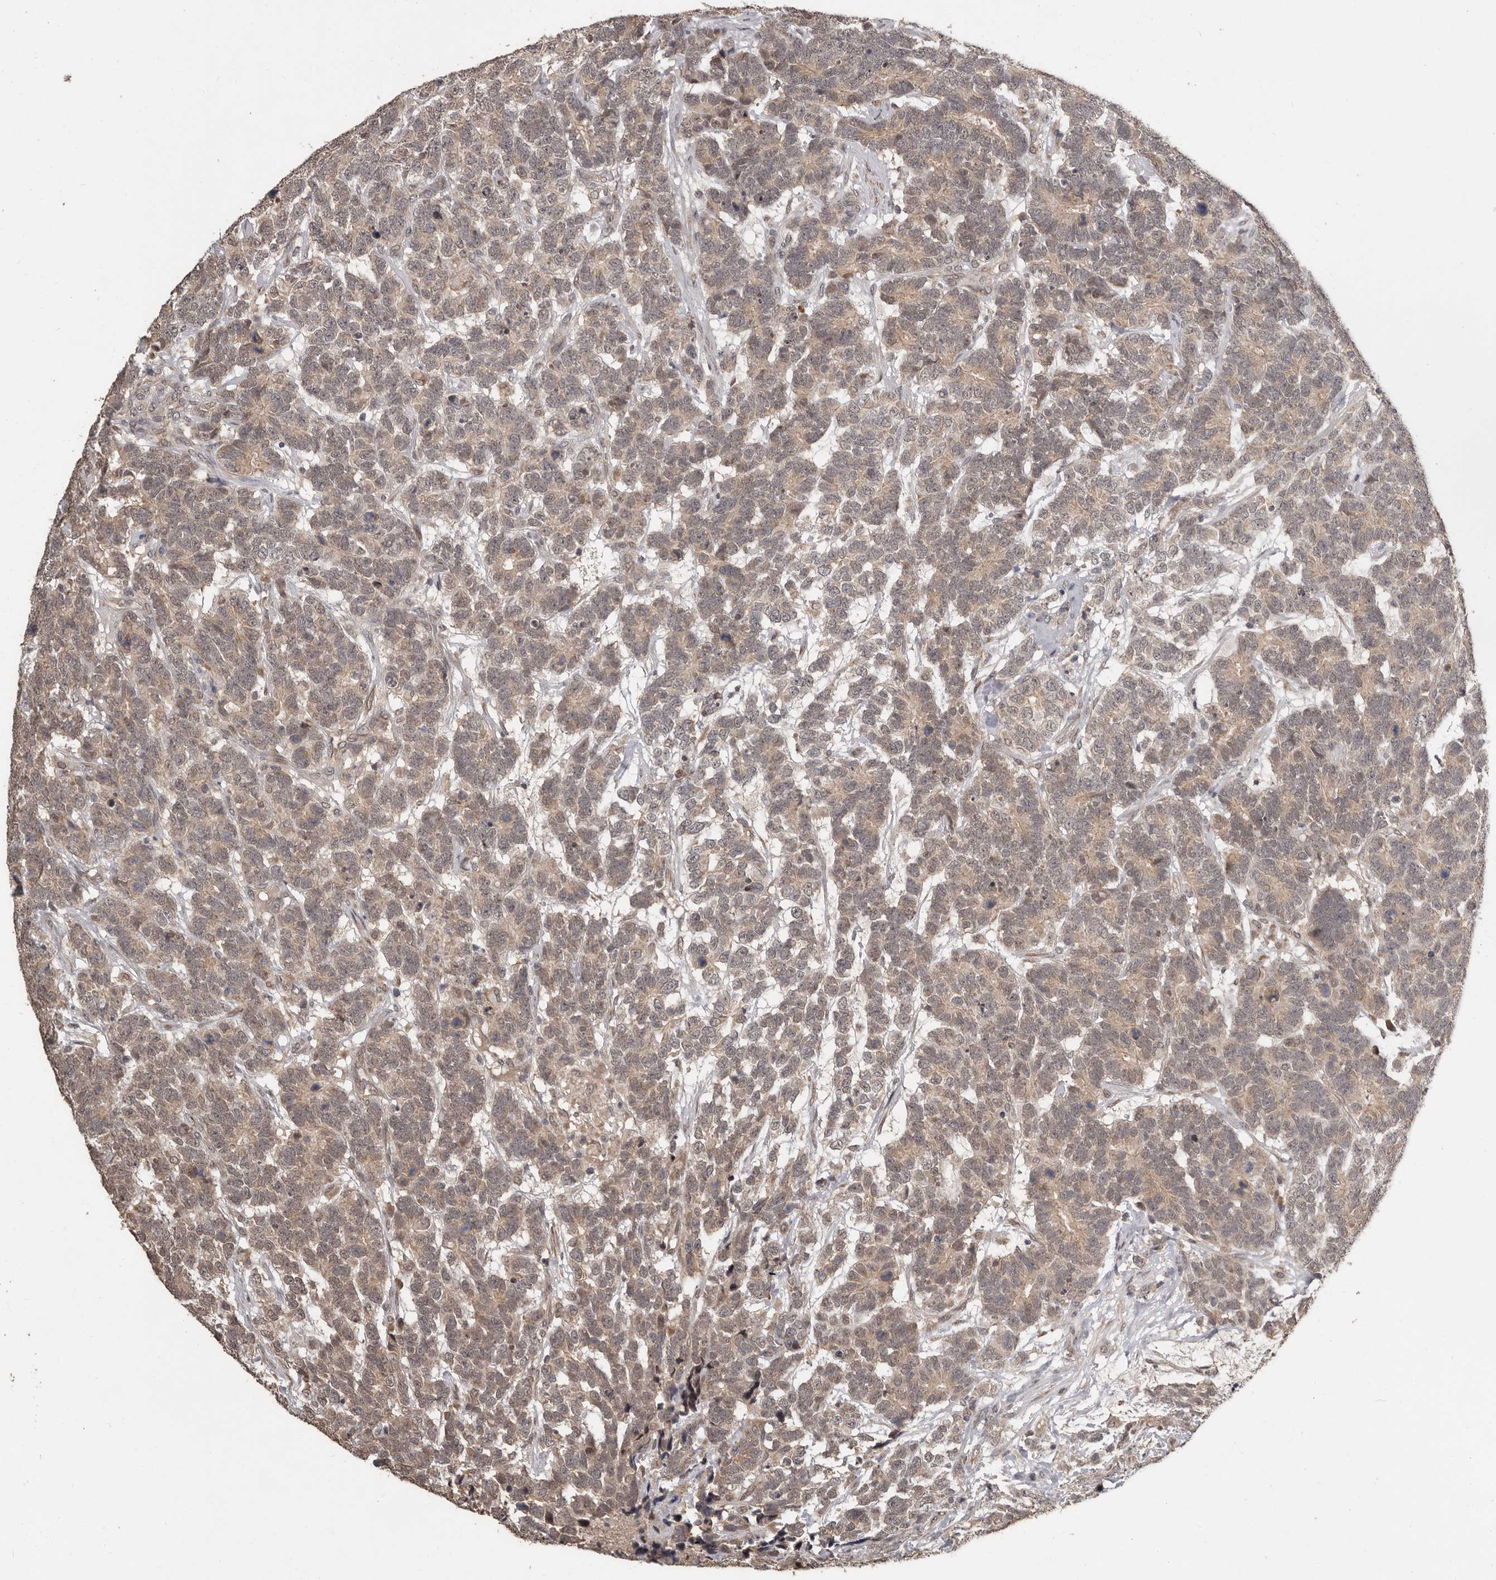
{"staining": {"intensity": "moderate", "quantity": ">75%", "location": "cytoplasmic/membranous,nuclear"}, "tissue": "testis cancer", "cell_type": "Tumor cells", "image_type": "cancer", "snomed": [{"axis": "morphology", "description": "Carcinoma, Embryonal, NOS"}, {"axis": "topography", "description": "Testis"}], "caption": "Approximately >75% of tumor cells in human testis embryonal carcinoma exhibit moderate cytoplasmic/membranous and nuclear protein expression as visualized by brown immunohistochemical staining.", "gene": "ZFP14", "patient": {"sex": "male", "age": 26}}